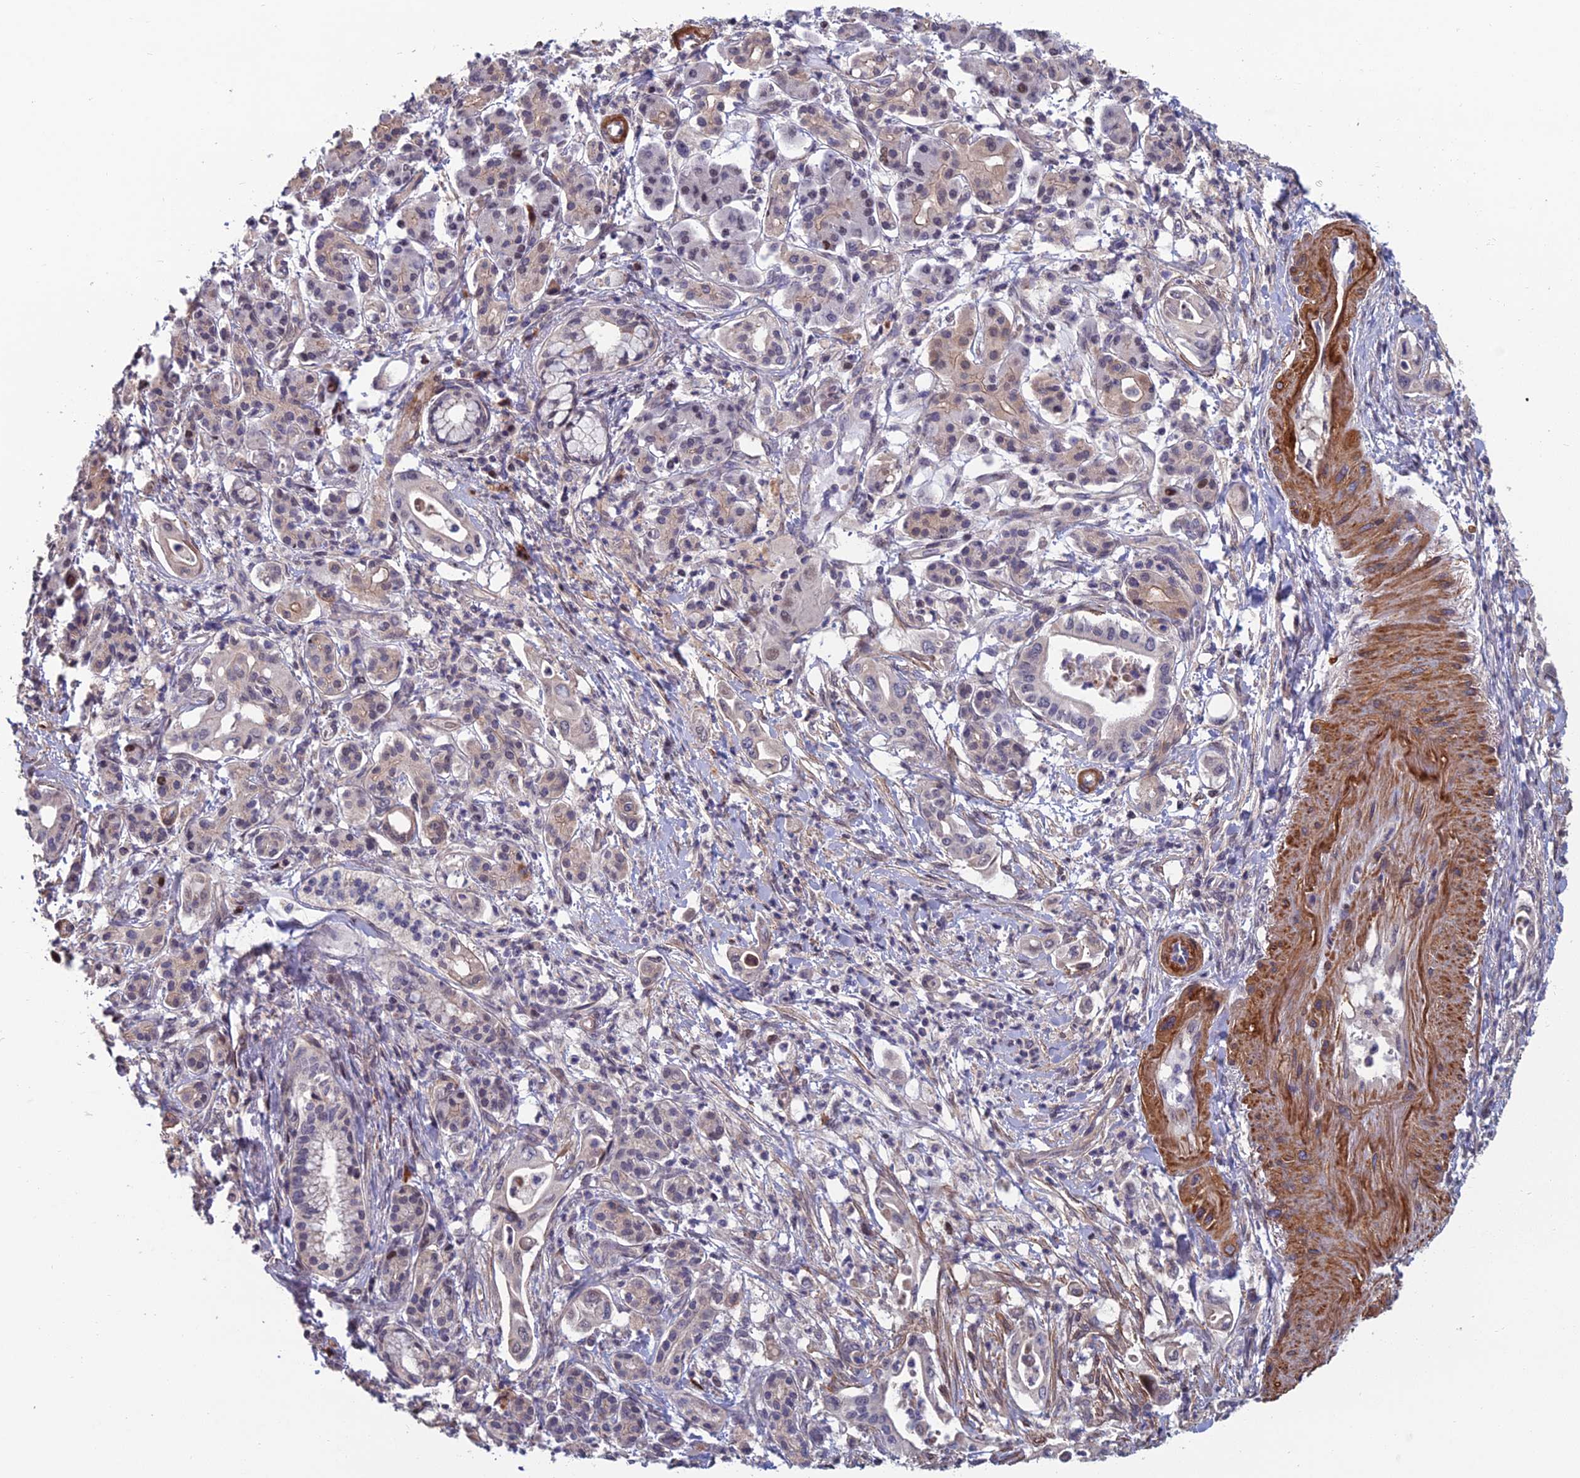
{"staining": {"intensity": "negative", "quantity": "none", "location": "none"}, "tissue": "pancreatic cancer", "cell_type": "Tumor cells", "image_type": "cancer", "snomed": [{"axis": "morphology", "description": "Adenocarcinoma, NOS"}, {"axis": "topography", "description": "Pancreas"}], "caption": "A high-resolution micrograph shows immunohistochemistry (IHC) staining of pancreatic adenocarcinoma, which demonstrates no significant staining in tumor cells. The staining is performed using DAB (3,3'-diaminobenzidine) brown chromogen with nuclei counter-stained in using hematoxylin.", "gene": "CCDC183", "patient": {"sex": "female", "age": 77}}